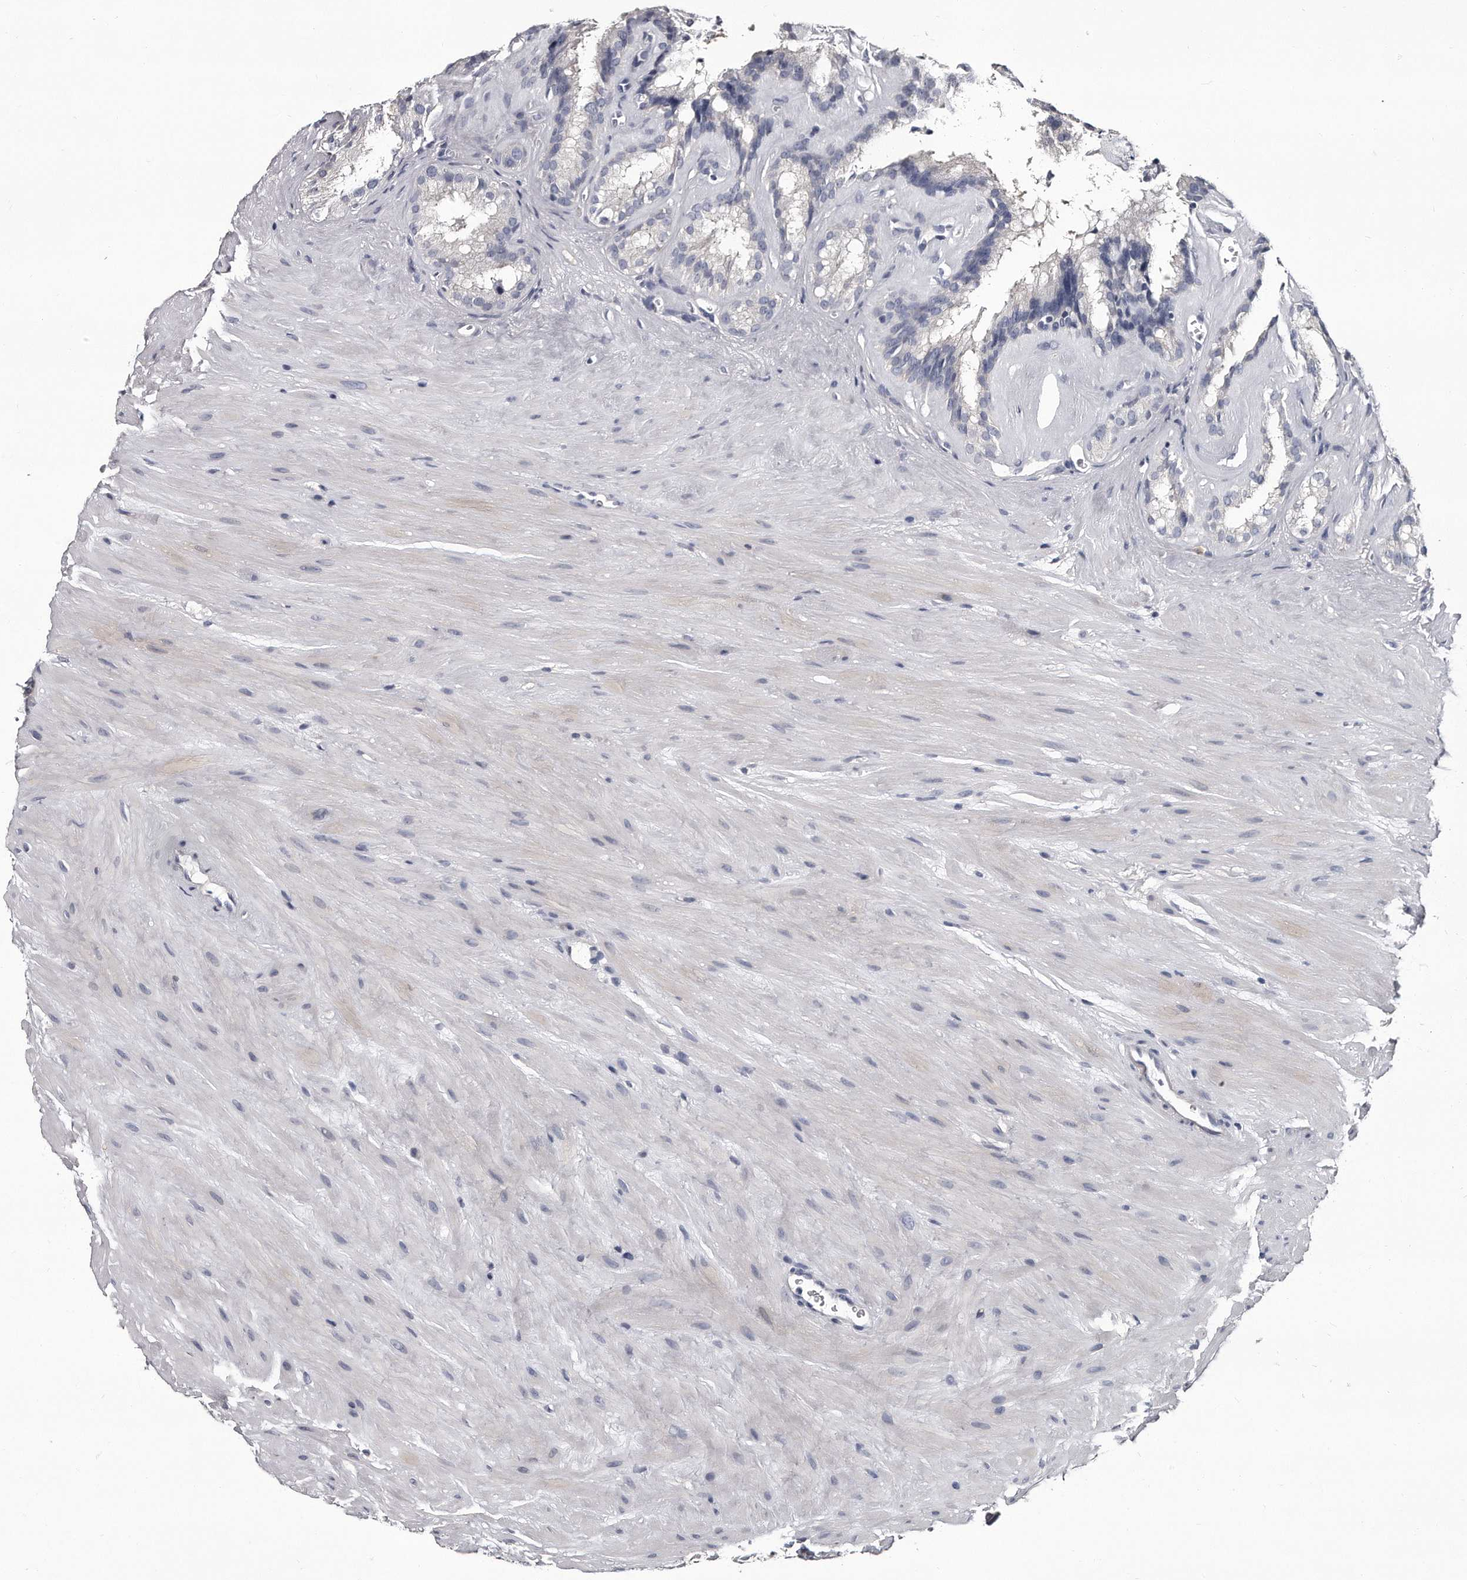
{"staining": {"intensity": "negative", "quantity": "none", "location": "none"}, "tissue": "seminal vesicle", "cell_type": "Glandular cells", "image_type": "normal", "snomed": [{"axis": "morphology", "description": "Normal tissue, NOS"}, {"axis": "topography", "description": "Prostate"}, {"axis": "topography", "description": "Seminal veicle"}], "caption": "High magnification brightfield microscopy of unremarkable seminal vesicle stained with DAB (3,3'-diaminobenzidine) (brown) and counterstained with hematoxylin (blue): glandular cells show no significant expression. (DAB (3,3'-diaminobenzidine) IHC visualized using brightfield microscopy, high magnification).", "gene": "GAPVD1", "patient": {"sex": "male", "age": 59}}